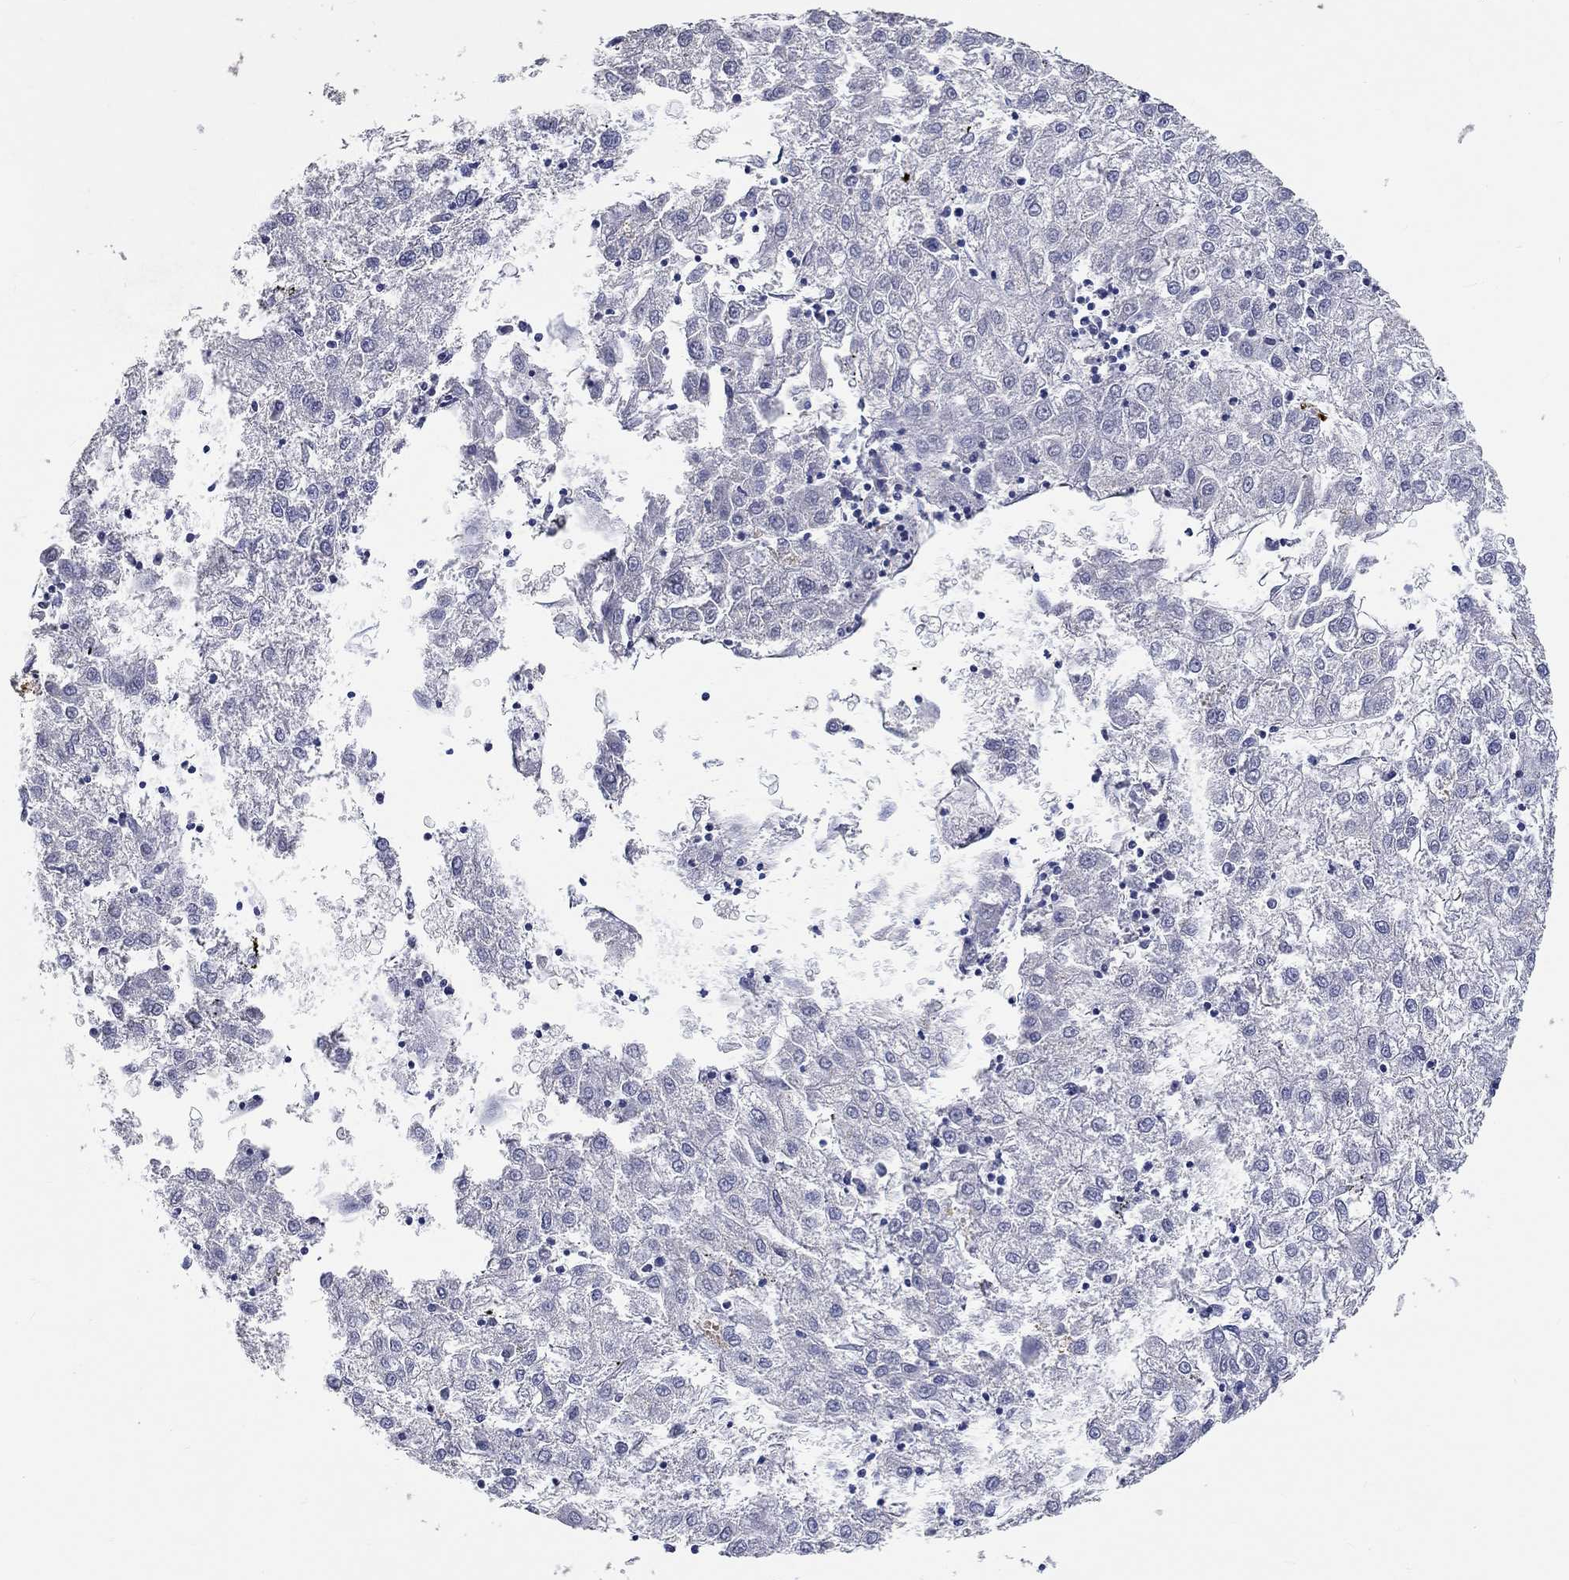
{"staining": {"intensity": "negative", "quantity": "none", "location": "none"}, "tissue": "liver cancer", "cell_type": "Tumor cells", "image_type": "cancer", "snomed": [{"axis": "morphology", "description": "Carcinoma, Hepatocellular, NOS"}, {"axis": "topography", "description": "Liver"}], "caption": "Tumor cells show no significant protein staining in hepatocellular carcinoma (liver).", "gene": "GRIN1", "patient": {"sex": "male", "age": 72}}